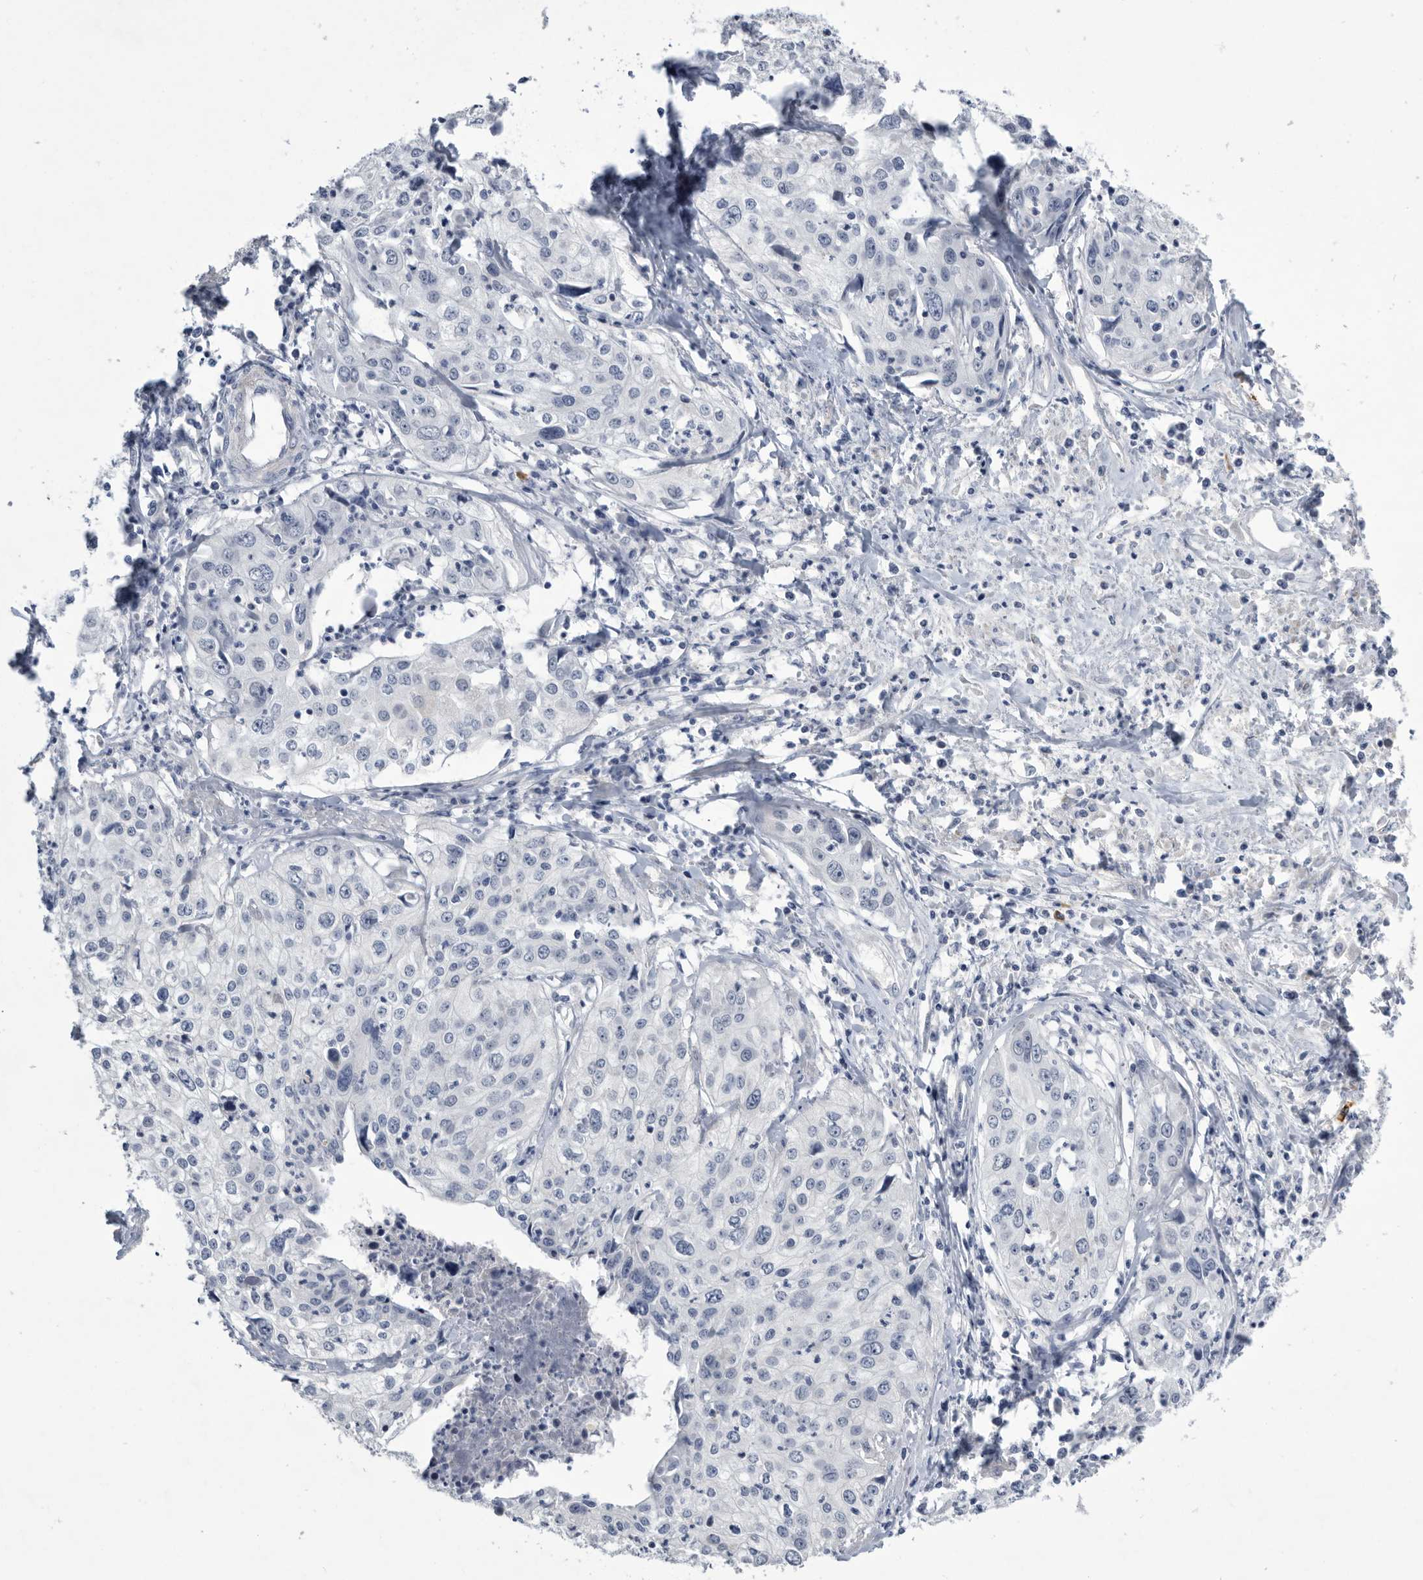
{"staining": {"intensity": "negative", "quantity": "none", "location": "none"}, "tissue": "cervical cancer", "cell_type": "Tumor cells", "image_type": "cancer", "snomed": [{"axis": "morphology", "description": "Squamous cell carcinoma, NOS"}, {"axis": "topography", "description": "Cervix"}], "caption": "Image shows no significant protein expression in tumor cells of cervical squamous cell carcinoma.", "gene": "BTBD6", "patient": {"sex": "female", "age": 31}}